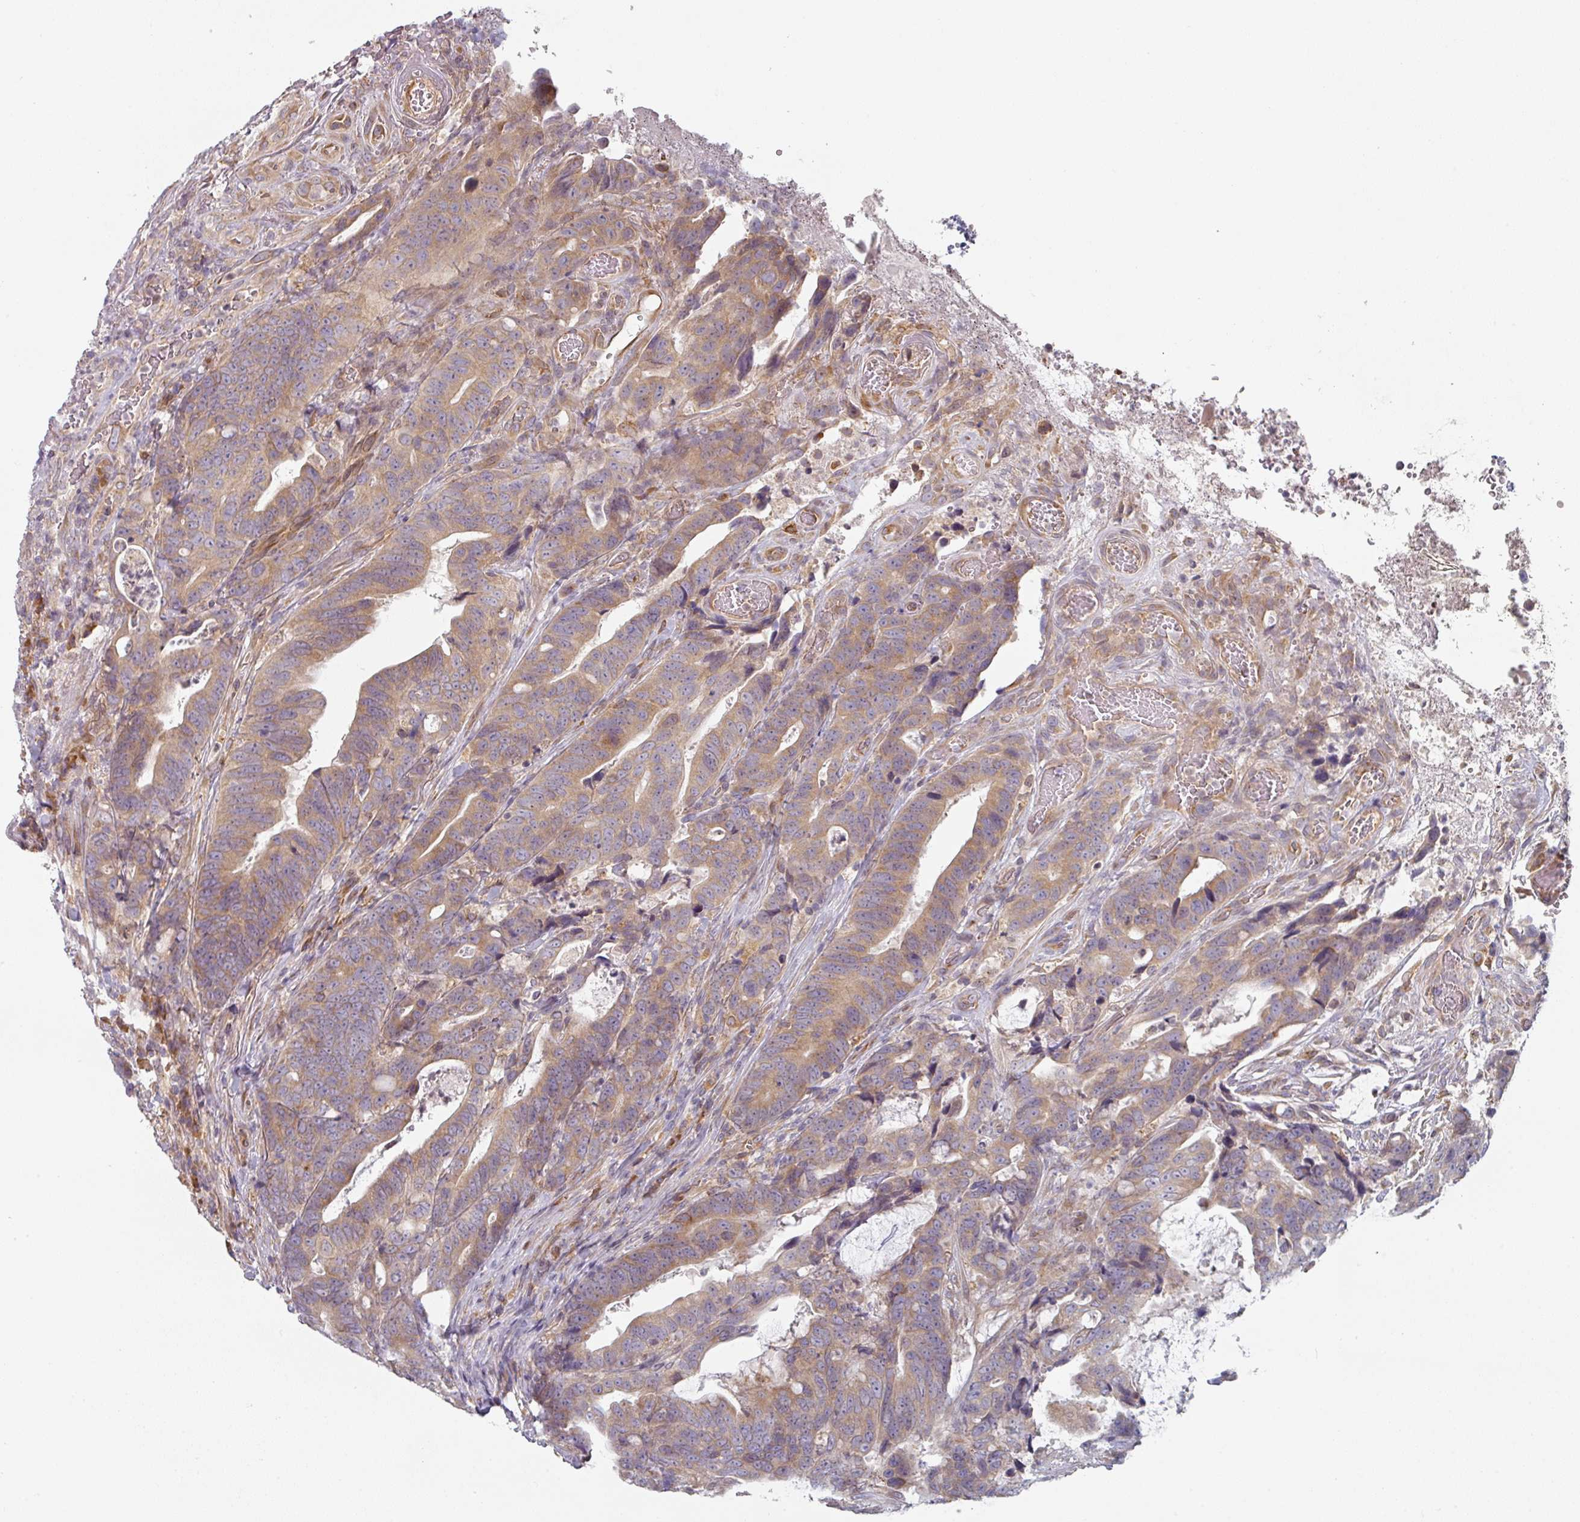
{"staining": {"intensity": "moderate", "quantity": ">75%", "location": "cytoplasmic/membranous"}, "tissue": "colorectal cancer", "cell_type": "Tumor cells", "image_type": "cancer", "snomed": [{"axis": "morphology", "description": "Adenocarcinoma, NOS"}, {"axis": "topography", "description": "Colon"}], "caption": "Human colorectal adenocarcinoma stained for a protein (brown) reveals moderate cytoplasmic/membranous positive staining in about >75% of tumor cells.", "gene": "TAPT1", "patient": {"sex": "female", "age": 82}}